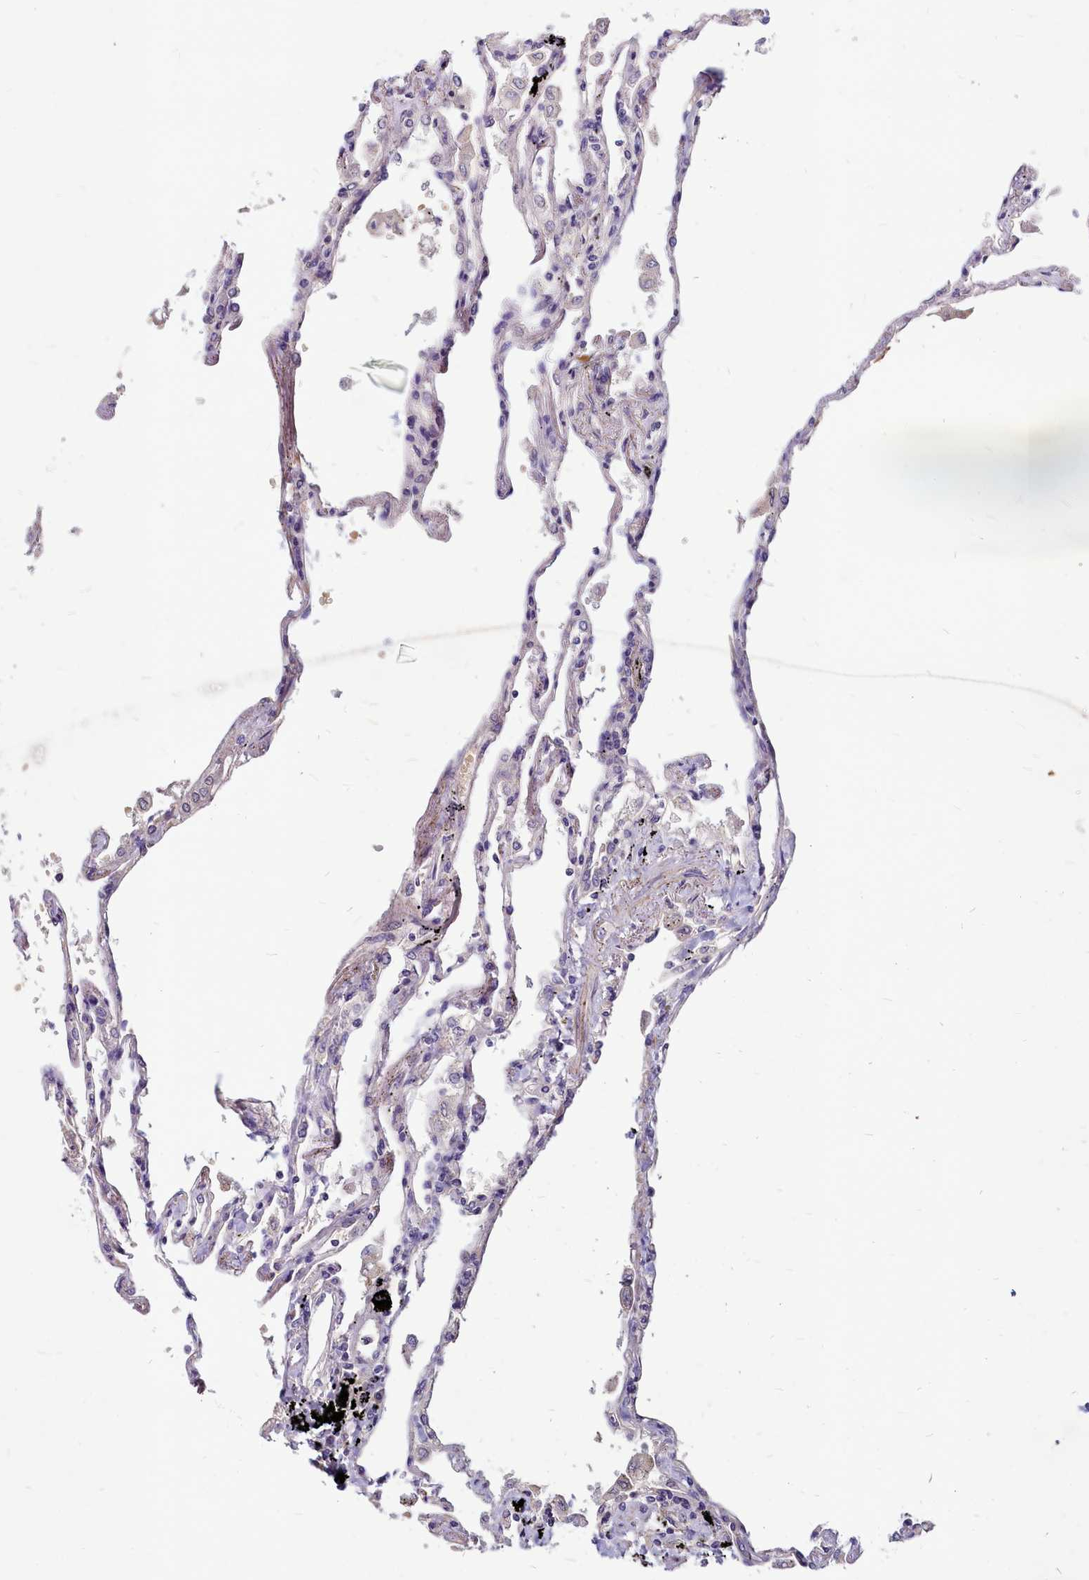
{"staining": {"intensity": "weak", "quantity": "<25%", "location": "cytoplasmic/membranous"}, "tissue": "lung", "cell_type": "Alveolar cells", "image_type": "normal", "snomed": [{"axis": "morphology", "description": "Normal tissue, NOS"}, {"axis": "topography", "description": "Lung"}], "caption": "Alveolar cells are negative for brown protein staining in normal lung.", "gene": "SMPD4", "patient": {"sex": "female", "age": 67}}